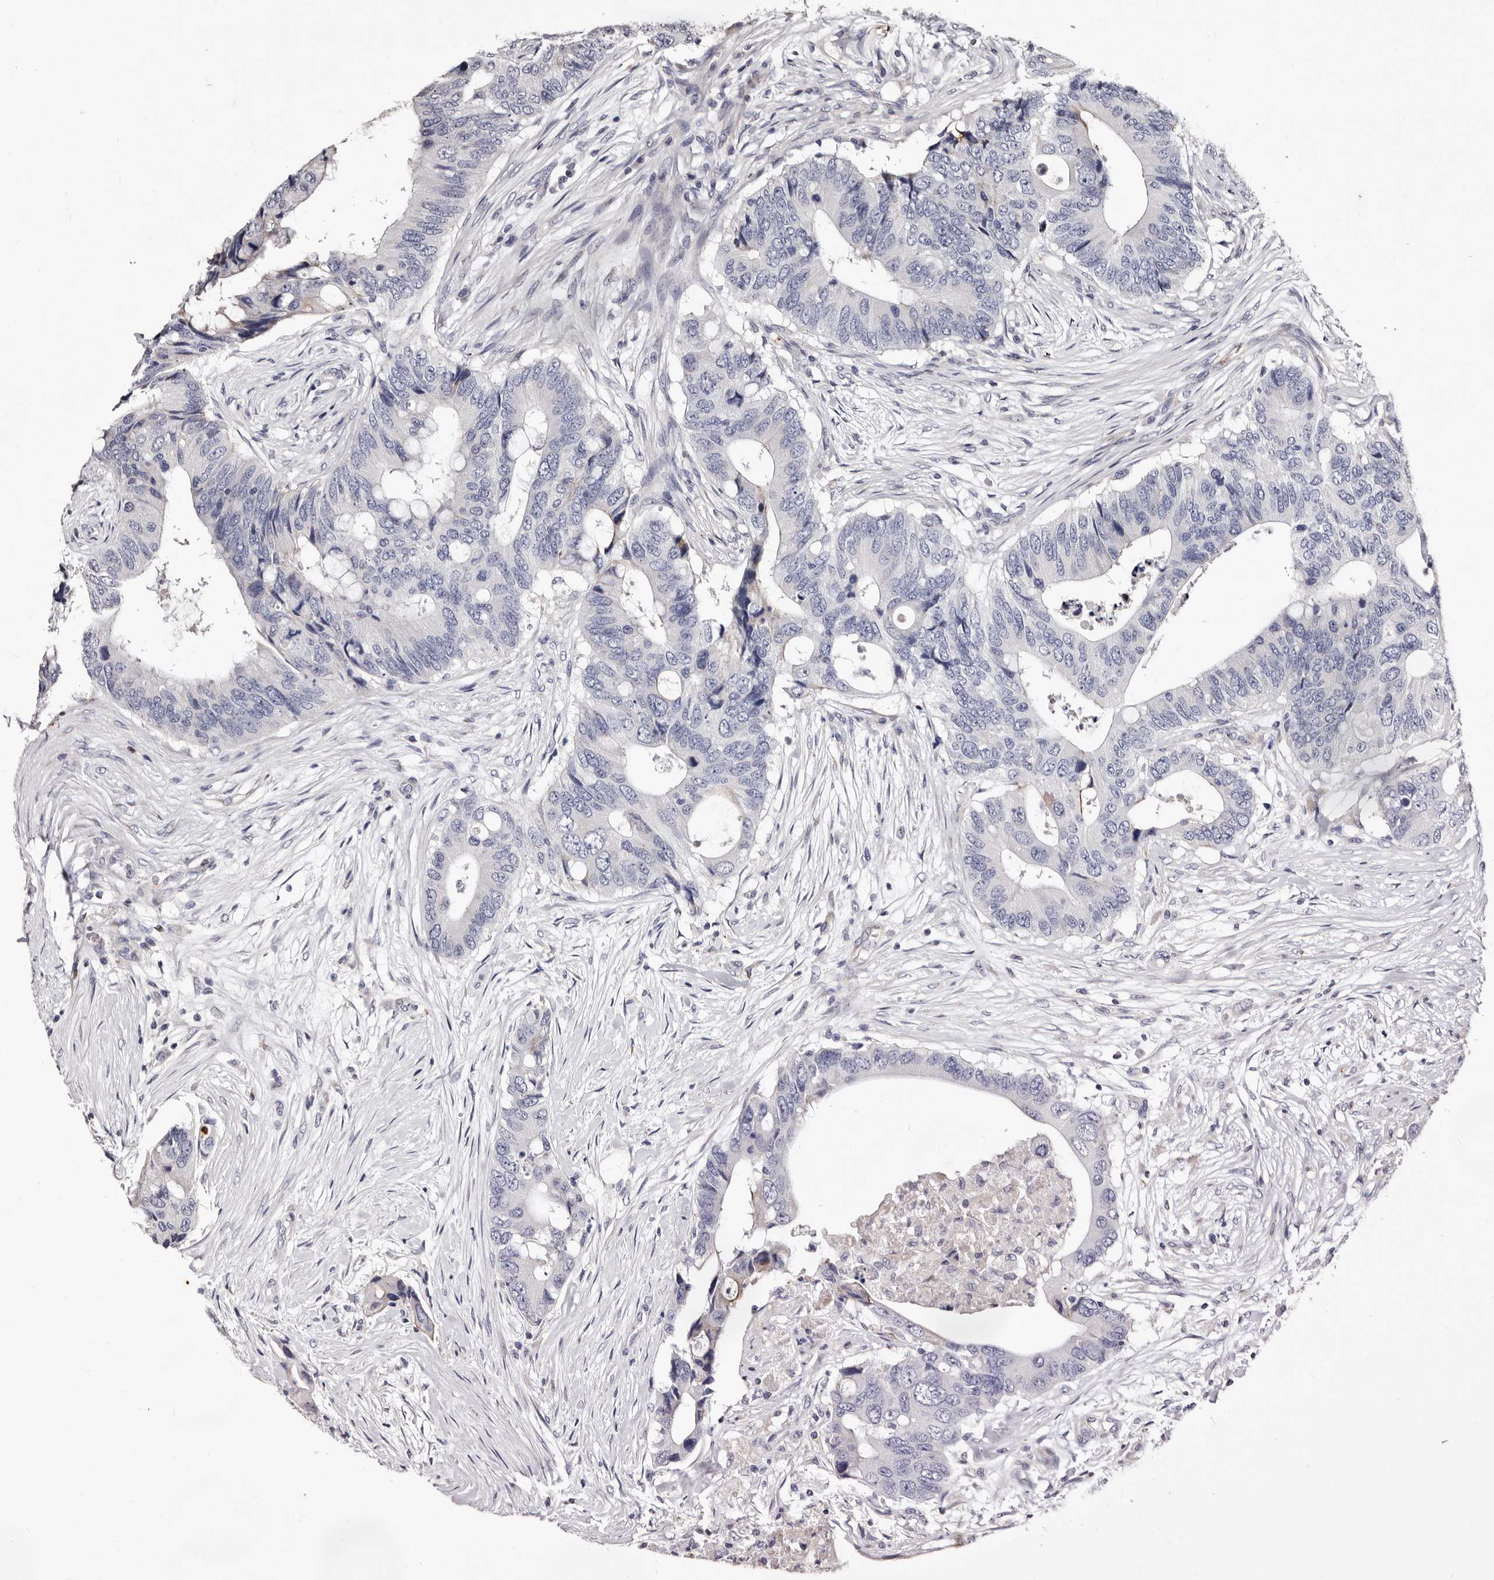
{"staining": {"intensity": "negative", "quantity": "none", "location": "none"}, "tissue": "colorectal cancer", "cell_type": "Tumor cells", "image_type": "cancer", "snomed": [{"axis": "morphology", "description": "Adenocarcinoma, NOS"}, {"axis": "topography", "description": "Colon"}], "caption": "Micrograph shows no significant protein staining in tumor cells of colorectal adenocarcinoma. The staining was performed using DAB (3,3'-diaminobenzidine) to visualize the protein expression in brown, while the nuclei were stained in blue with hematoxylin (Magnification: 20x).", "gene": "AUNIP", "patient": {"sex": "male", "age": 71}}